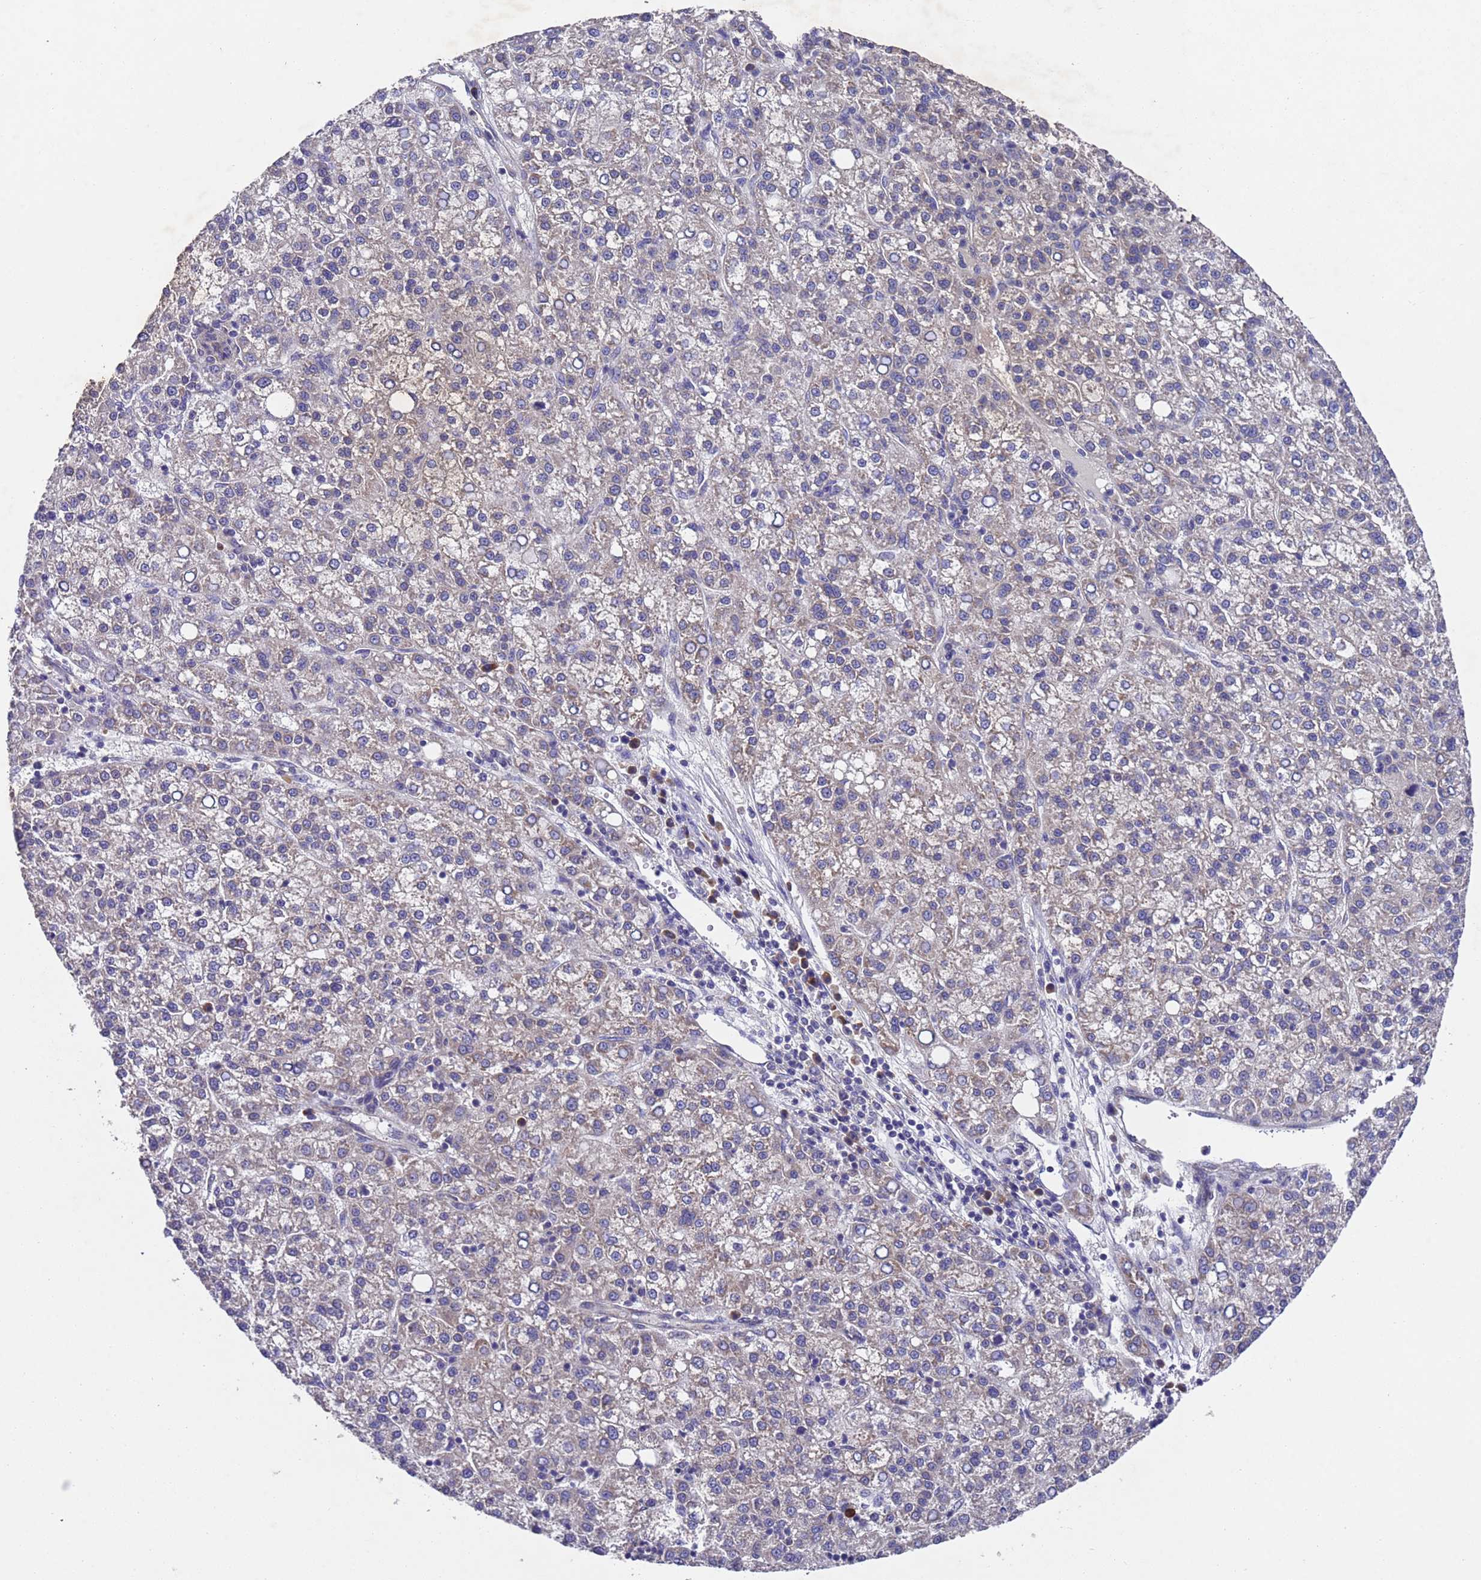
{"staining": {"intensity": "negative", "quantity": "none", "location": "none"}, "tissue": "liver cancer", "cell_type": "Tumor cells", "image_type": "cancer", "snomed": [{"axis": "morphology", "description": "Carcinoma, Hepatocellular, NOS"}, {"axis": "topography", "description": "Liver"}], "caption": "This is an IHC micrograph of liver hepatocellular carcinoma. There is no positivity in tumor cells.", "gene": "DCAF12L2", "patient": {"sex": "female", "age": 58}}